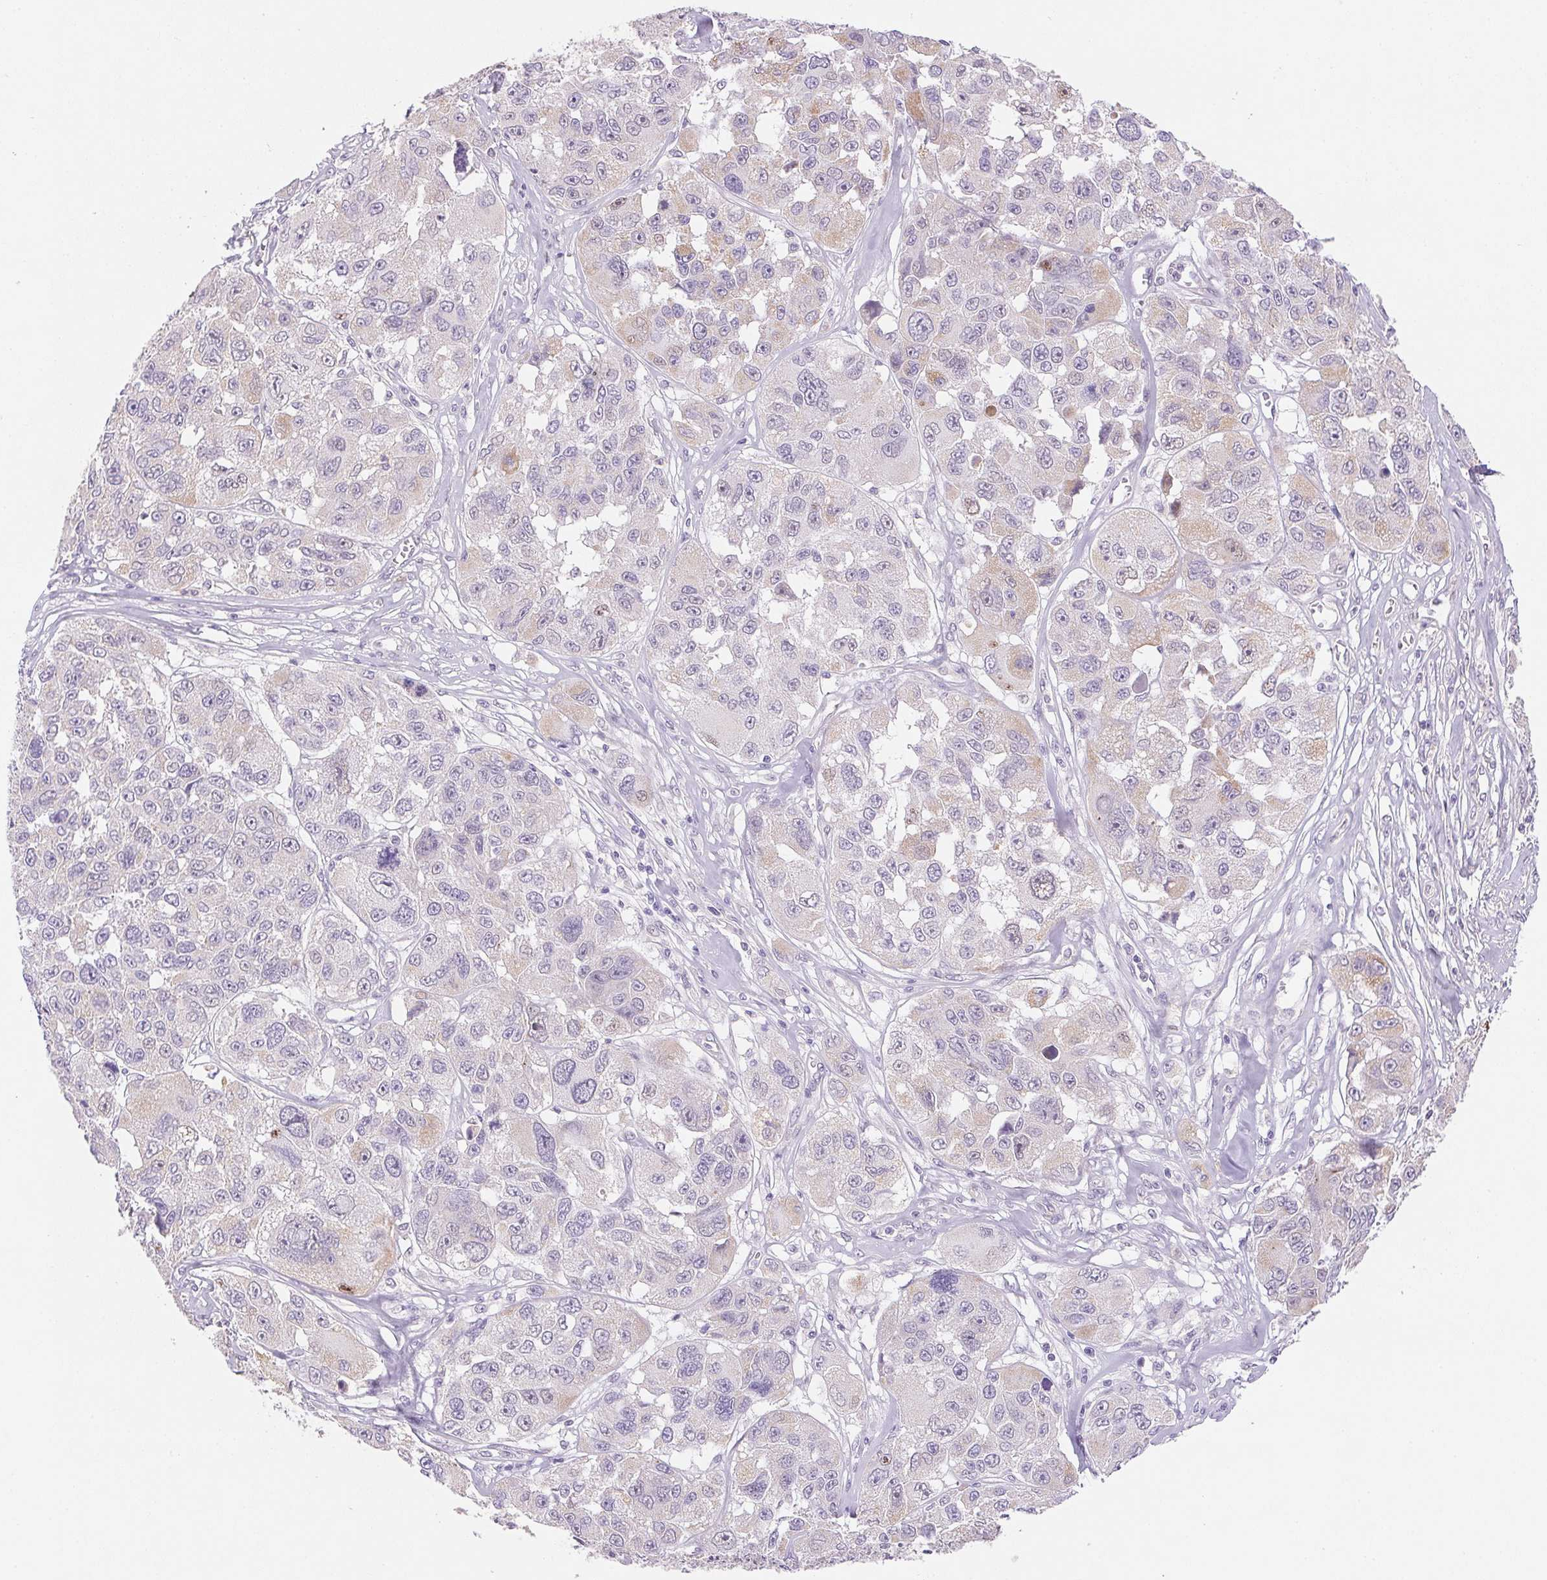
{"staining": {"intensity": "negative", "quantity": "none", "location": "none"}, "tissue": "melanoma", "cell_type": "Tumor cells", "image_type": "cancer", "snomed": [{"axis": "morphology", "description": "Malignant melanoma, NOS"}, {"axis": "topography", "description": "Skin"}], "caption": "A photomicrograph of human melanoma is negative for staining in tumor cells.", "gene": "DPPA5", "patient": {"sex": "female", "age": 66}}